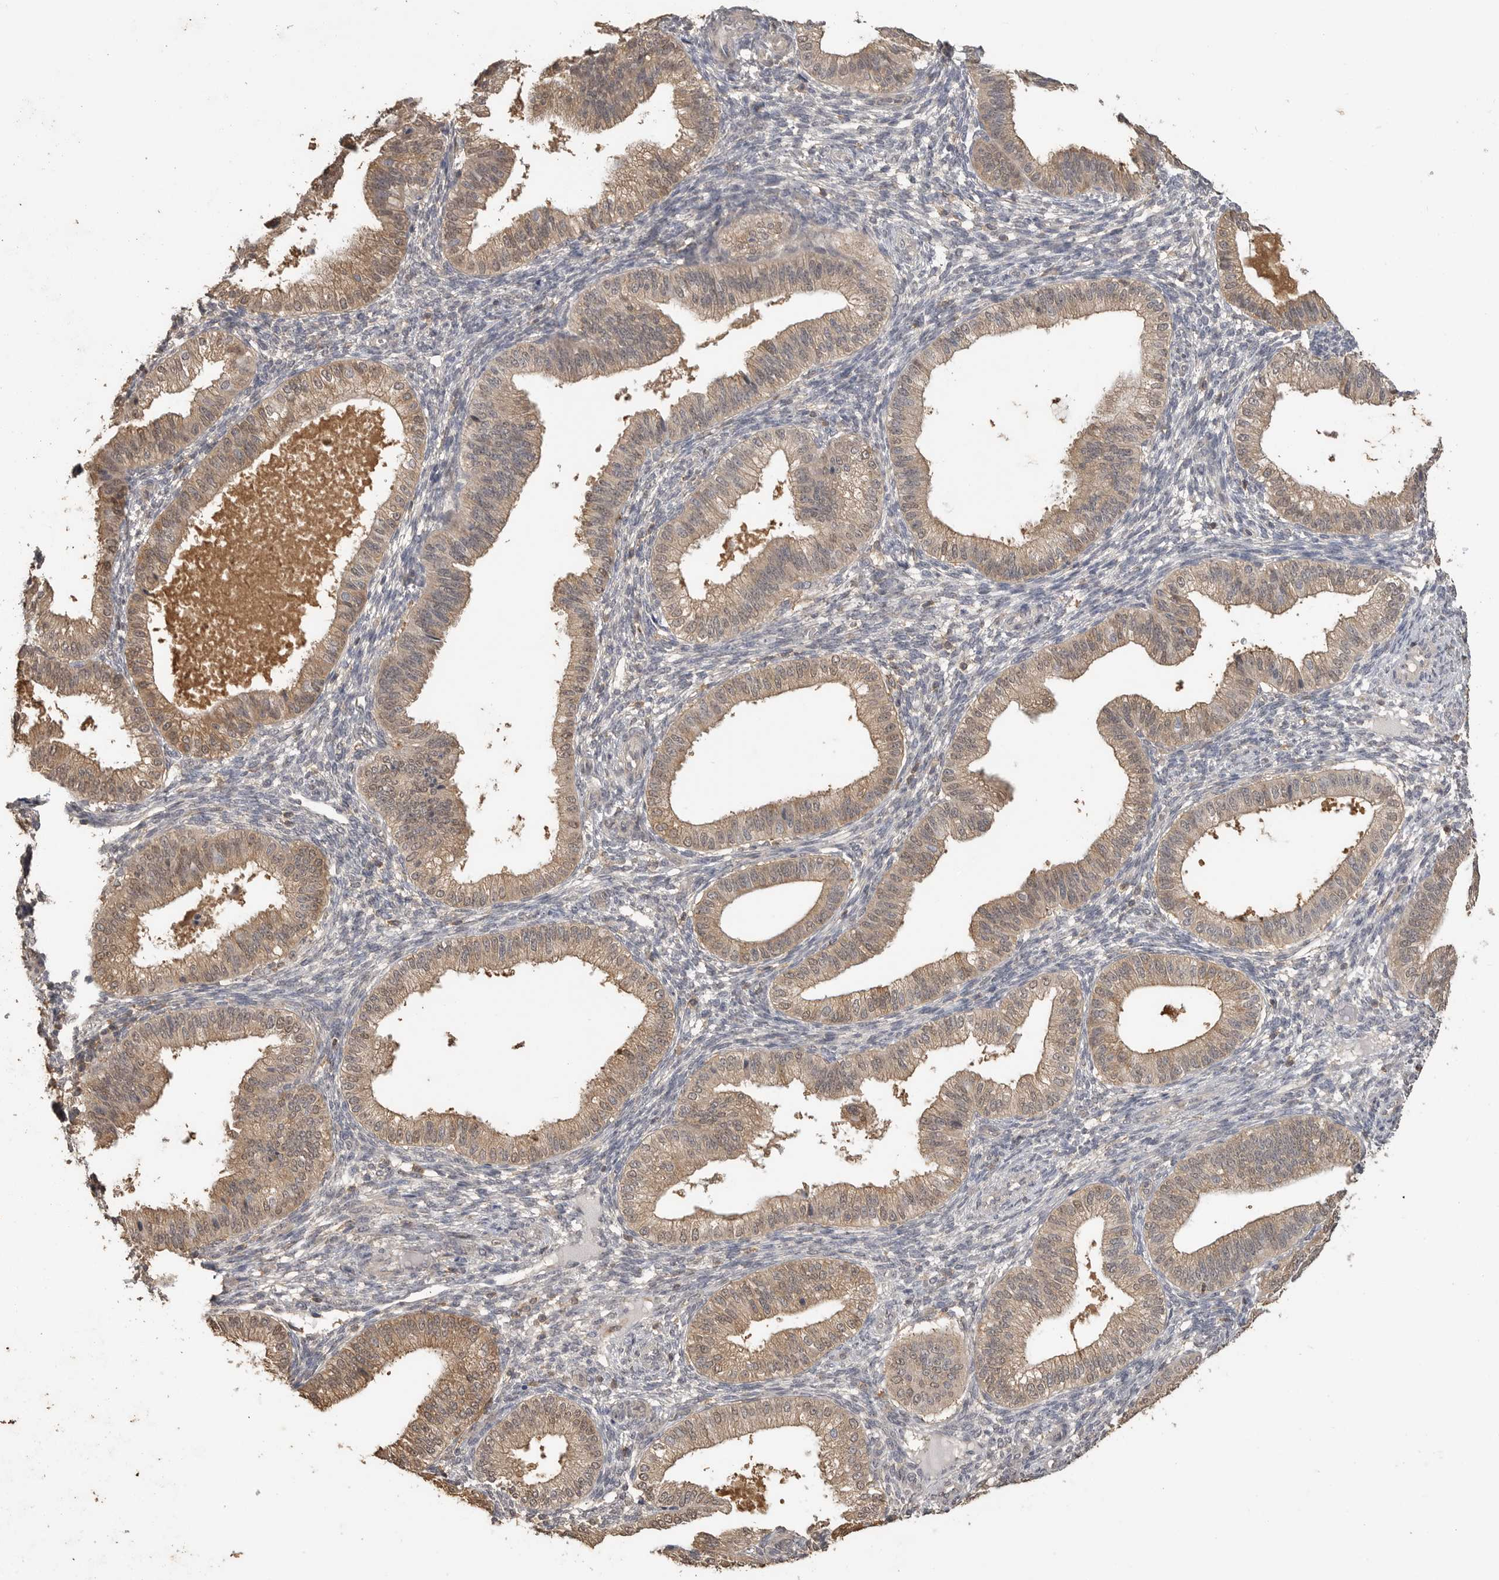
{"staining": {"intensity": "negative", "quantity": "none", "location": "none"}, "tissue": "endometrium", "cell_type": "Cells in endometrial stroma", "image_type": "normal", "snomed": [{"axis": "morphology", "description": "Normal tissue, NOS"}, {"axis": "topography", "description": "Endometrium"}], "caption": "Image shows no protein positivity in cells in endometrial stroma of normal endometrium.", "gene": "MAP2K1", "patient": {"sex": "female", "age": 39}}